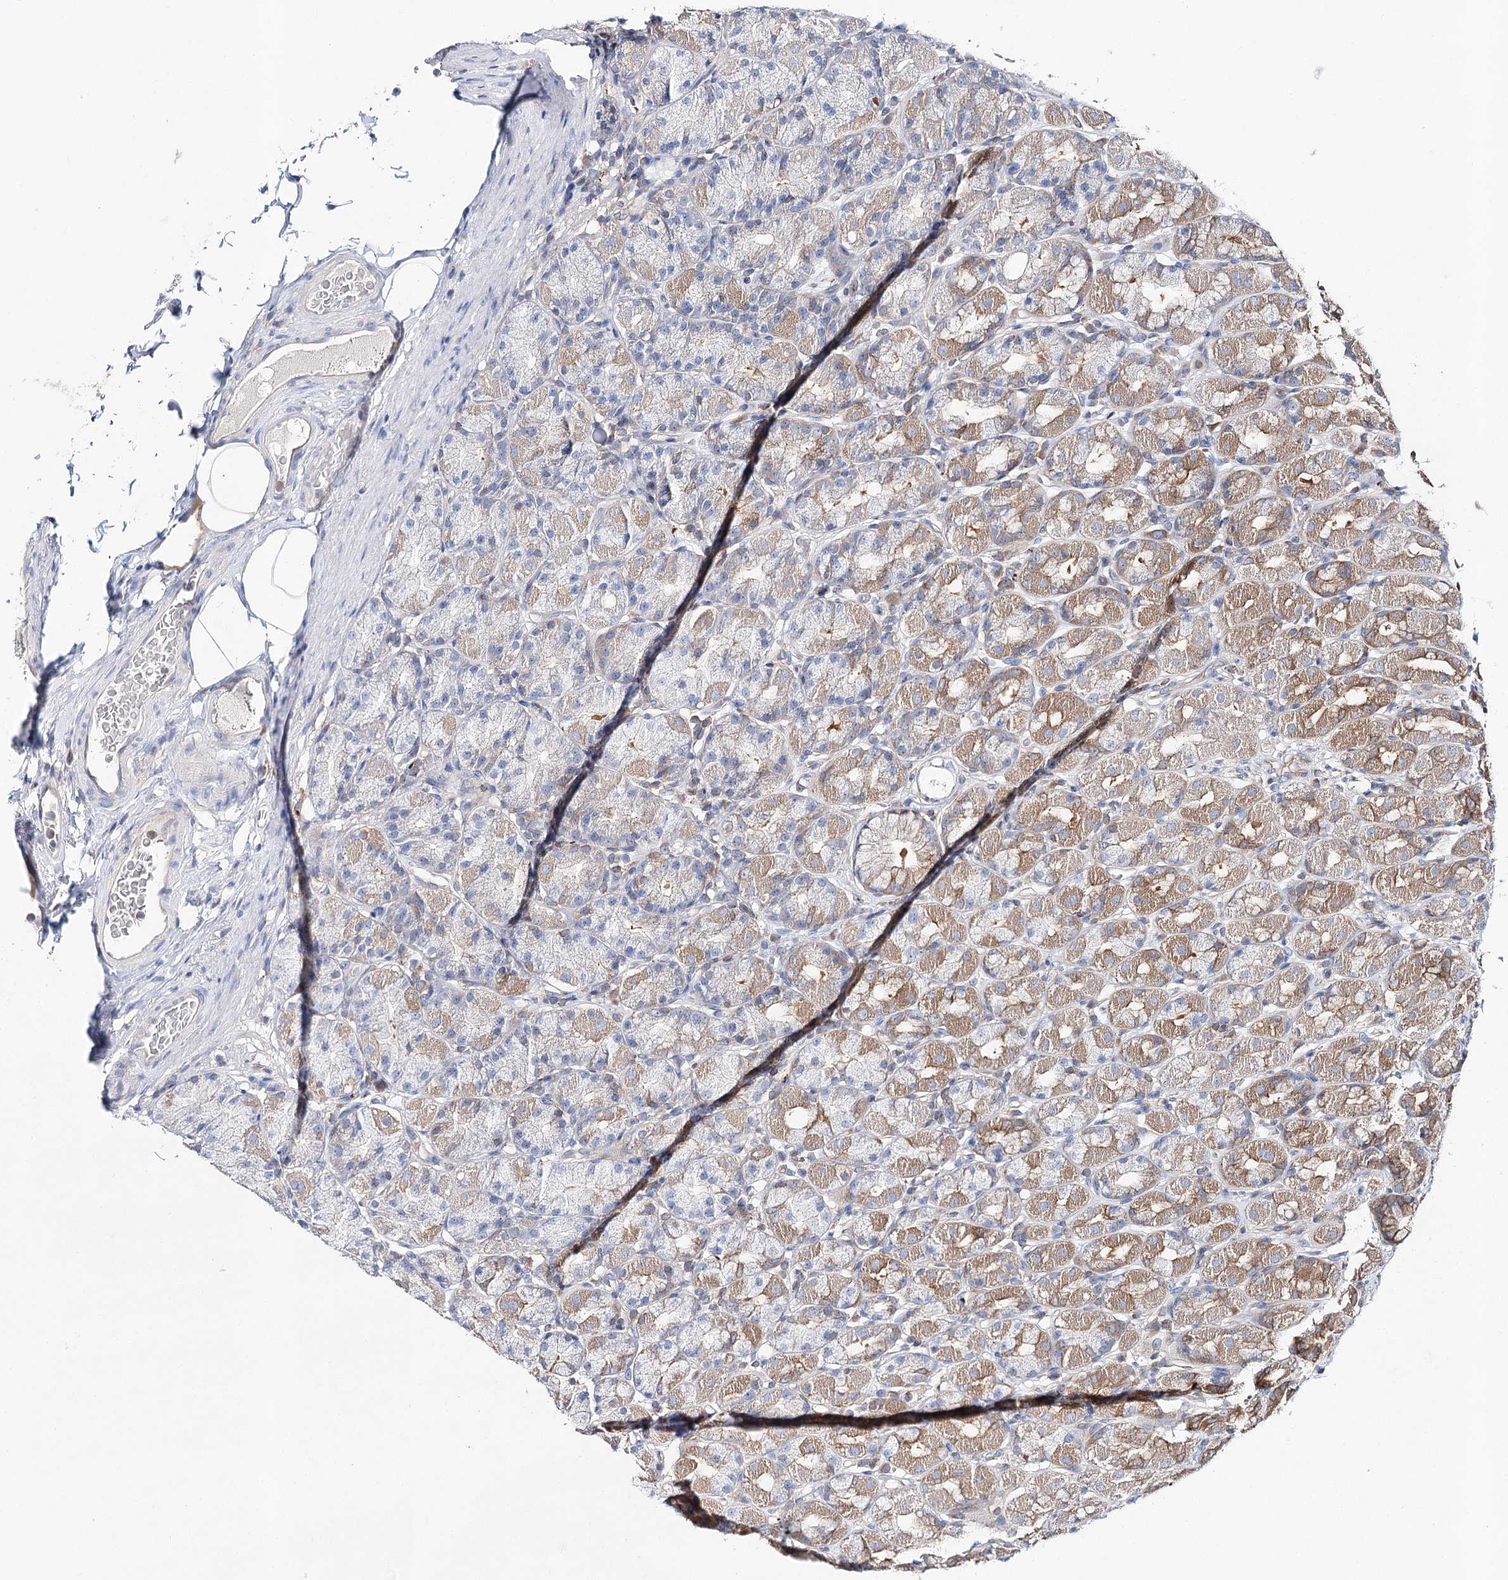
{"staining": {"intensity": "weak", "quantity": "25%-75%", "location": "cytoplasmic/membranous"}, "tissue": "stomach", "cell_type": "Glandular cells", "image_type": "normal", "snomed": [{"axis": "morphology", "description": "Normal tissue, NOS"}, {"axis": "topography", "description": "Stomach, upper"}], "caption": "Immunohistochemistry (IHC) of unremarkable human stomach exhibits low levels of weak cytoplasmic/membranous staining in about 25%-75% of glandular cells.", "gene": "ABRAXAS2", "patient": {"sex": "male", "age": 68}}